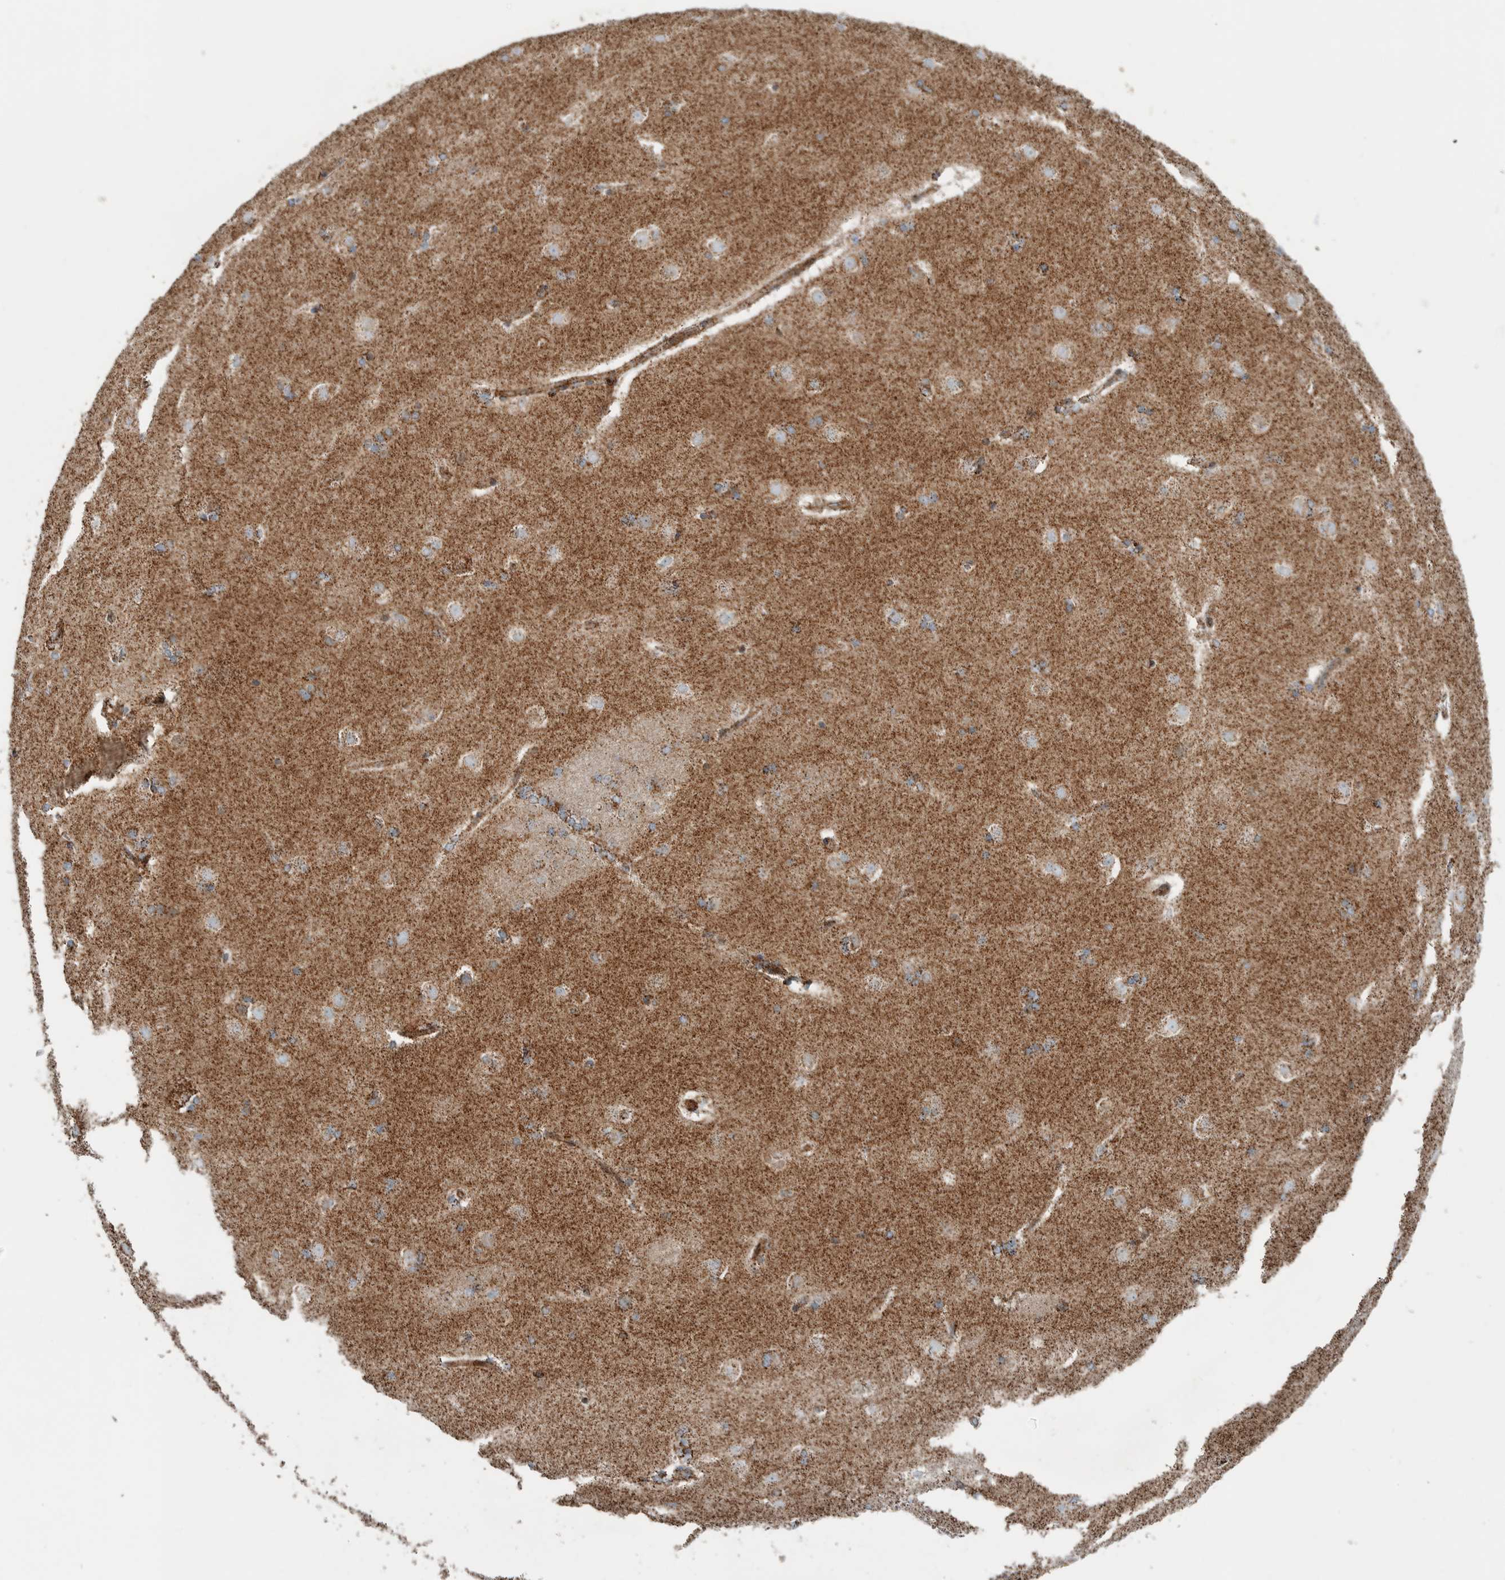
{"staining": {"intensity": "moderate", "quantity": ">75%", "location": "cytoplasmic/membranous"}, "tissue": "caudate", "cell_type": "Glial cells", "image_type": "normal", "snomed": [{"axis": "morphology", "description": "Normal tissue, NOS"}, {"axis": "topography", "description": "Lateral ventricle wall"}], "caption": "A micrograph of caudate stained for a protein displays moderate cytoplasmic/membranous brown staining in glial cells. Ihc stains the protein of interest in brown and the nuclei are stained blue.", "gene": "CNTROB", "patient": {"sex": "female", "age": 19}}